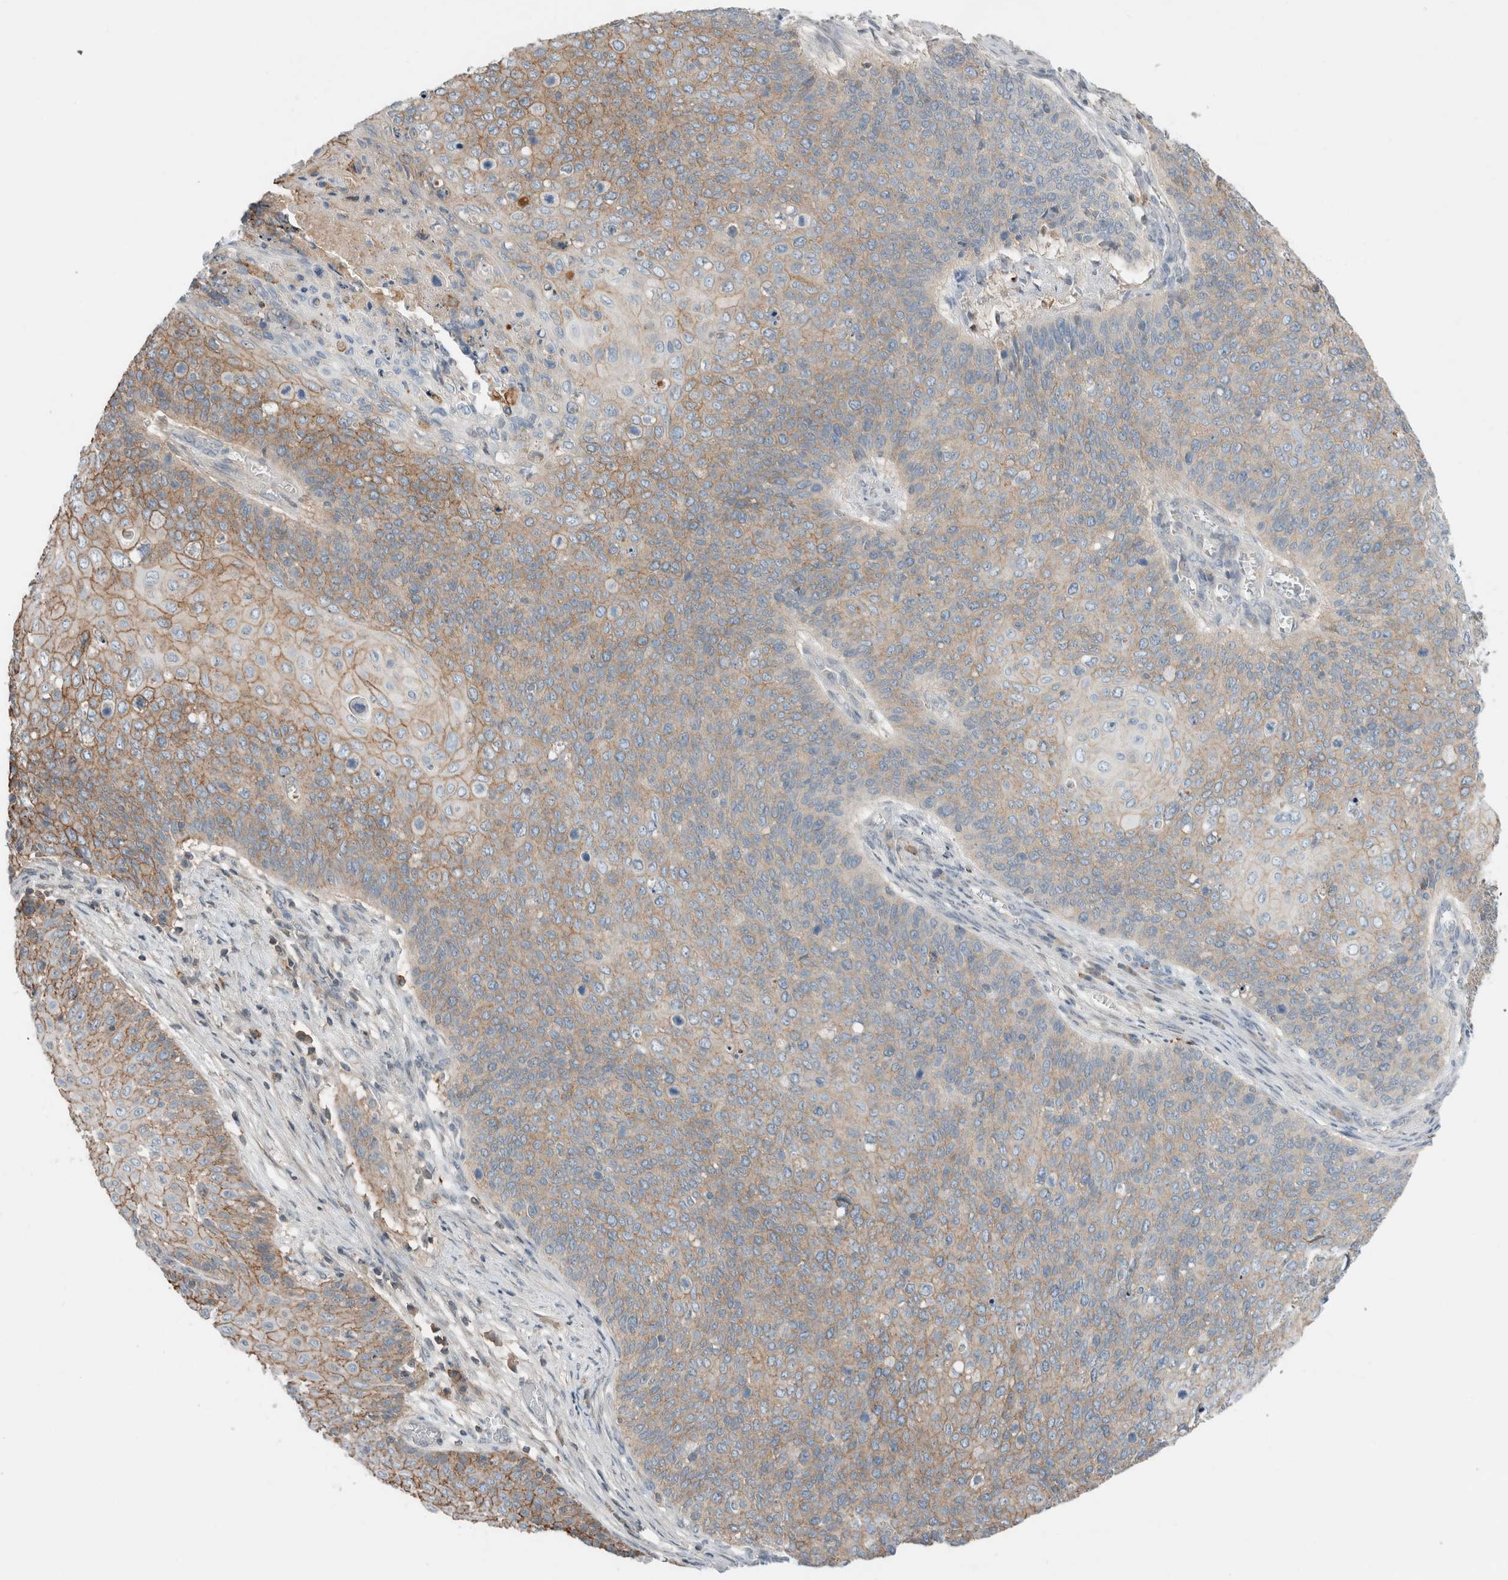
{"staining": {"intensity": "moderate", "quantity": "25%-75%", "location": "cytoplasmic/membranous"}, "tissue": "cervical cancer", "cell_type": "Tumor cells", "image_type": "cancer", "snomed": [{"axis": "morphology", "description": "Squamous cell carcinoma, NOS"}, {"axis": "topography", "description": "Cervix"}], "caption": "Immunohistochemical staining of human squamous cell carcinoma (cervical) displays moderate cytoplasmic/membranous protein positivity in about 25%-75% of tumor cells. The staining was performed using DAB to visualize the protein expression in brown, while the nuclei were stained in blue with hematoxylin (Magnification: 20x).", "gene": "ERCC6L2", "patient": {"sex": "female", "age": 39}}